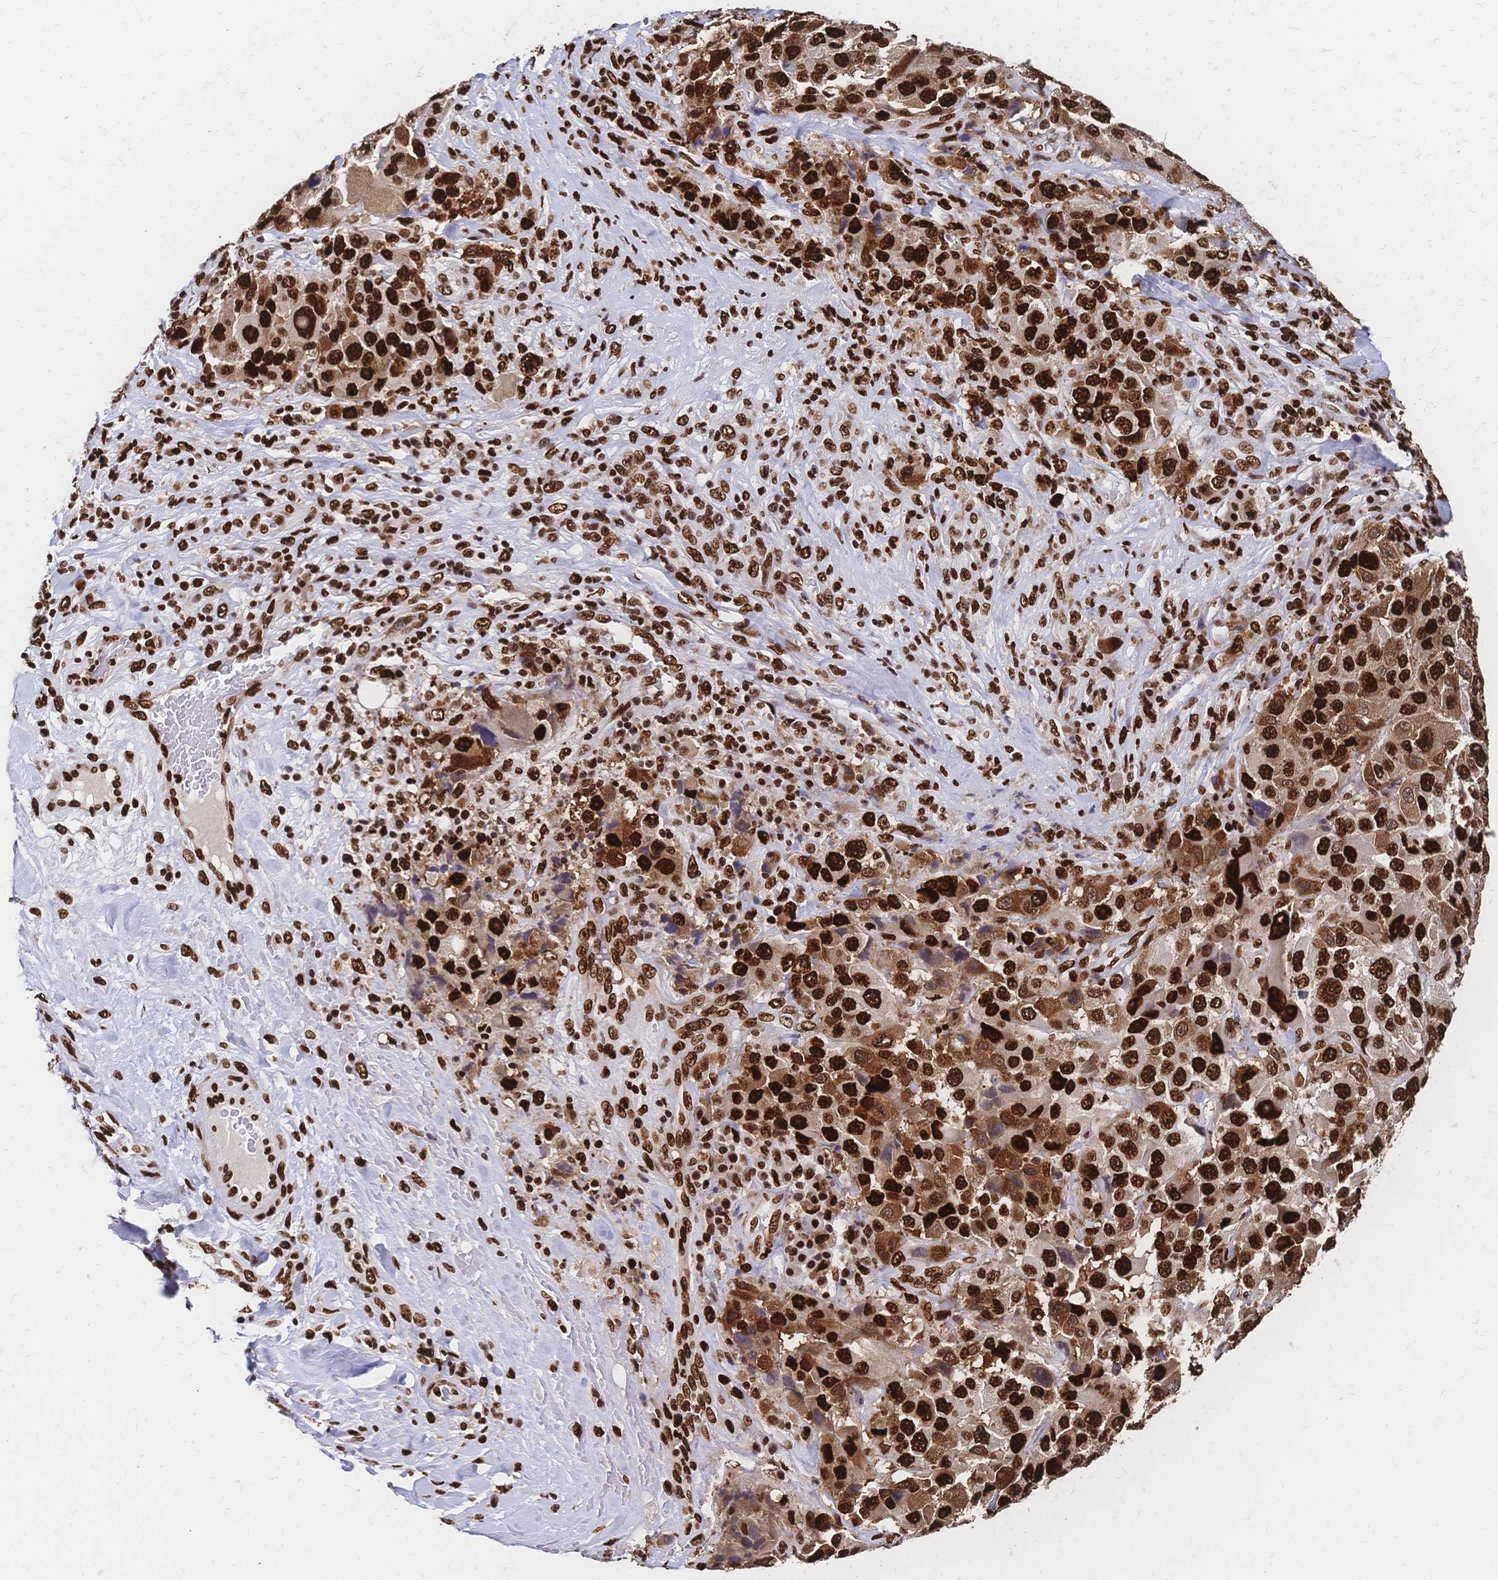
{"staining": {"intensity": "strong", "quantity": ">75%", "location": "cytoplasmic/membranous,nuclear"}, "tissue": "melanoma", "cell_type": "Tumor cells", "image_type": "cancer", "snomed": [{"axis": "morphology", "description": "Malignant melanoma, Metastatic site"}, {"axis": "topography", "description": "Lymph node"}], "caption": "Immunohistochemical staining of human melanoma demonstrates strong cytoplasmic/membranous and nuclear protein expression in approximately >75% of tumor cells. Ihc stains the protein of interest in brown and the nuclei are stained blue.", "gene": "HDGF", "patient": {"sex": "male", "age": 62}}